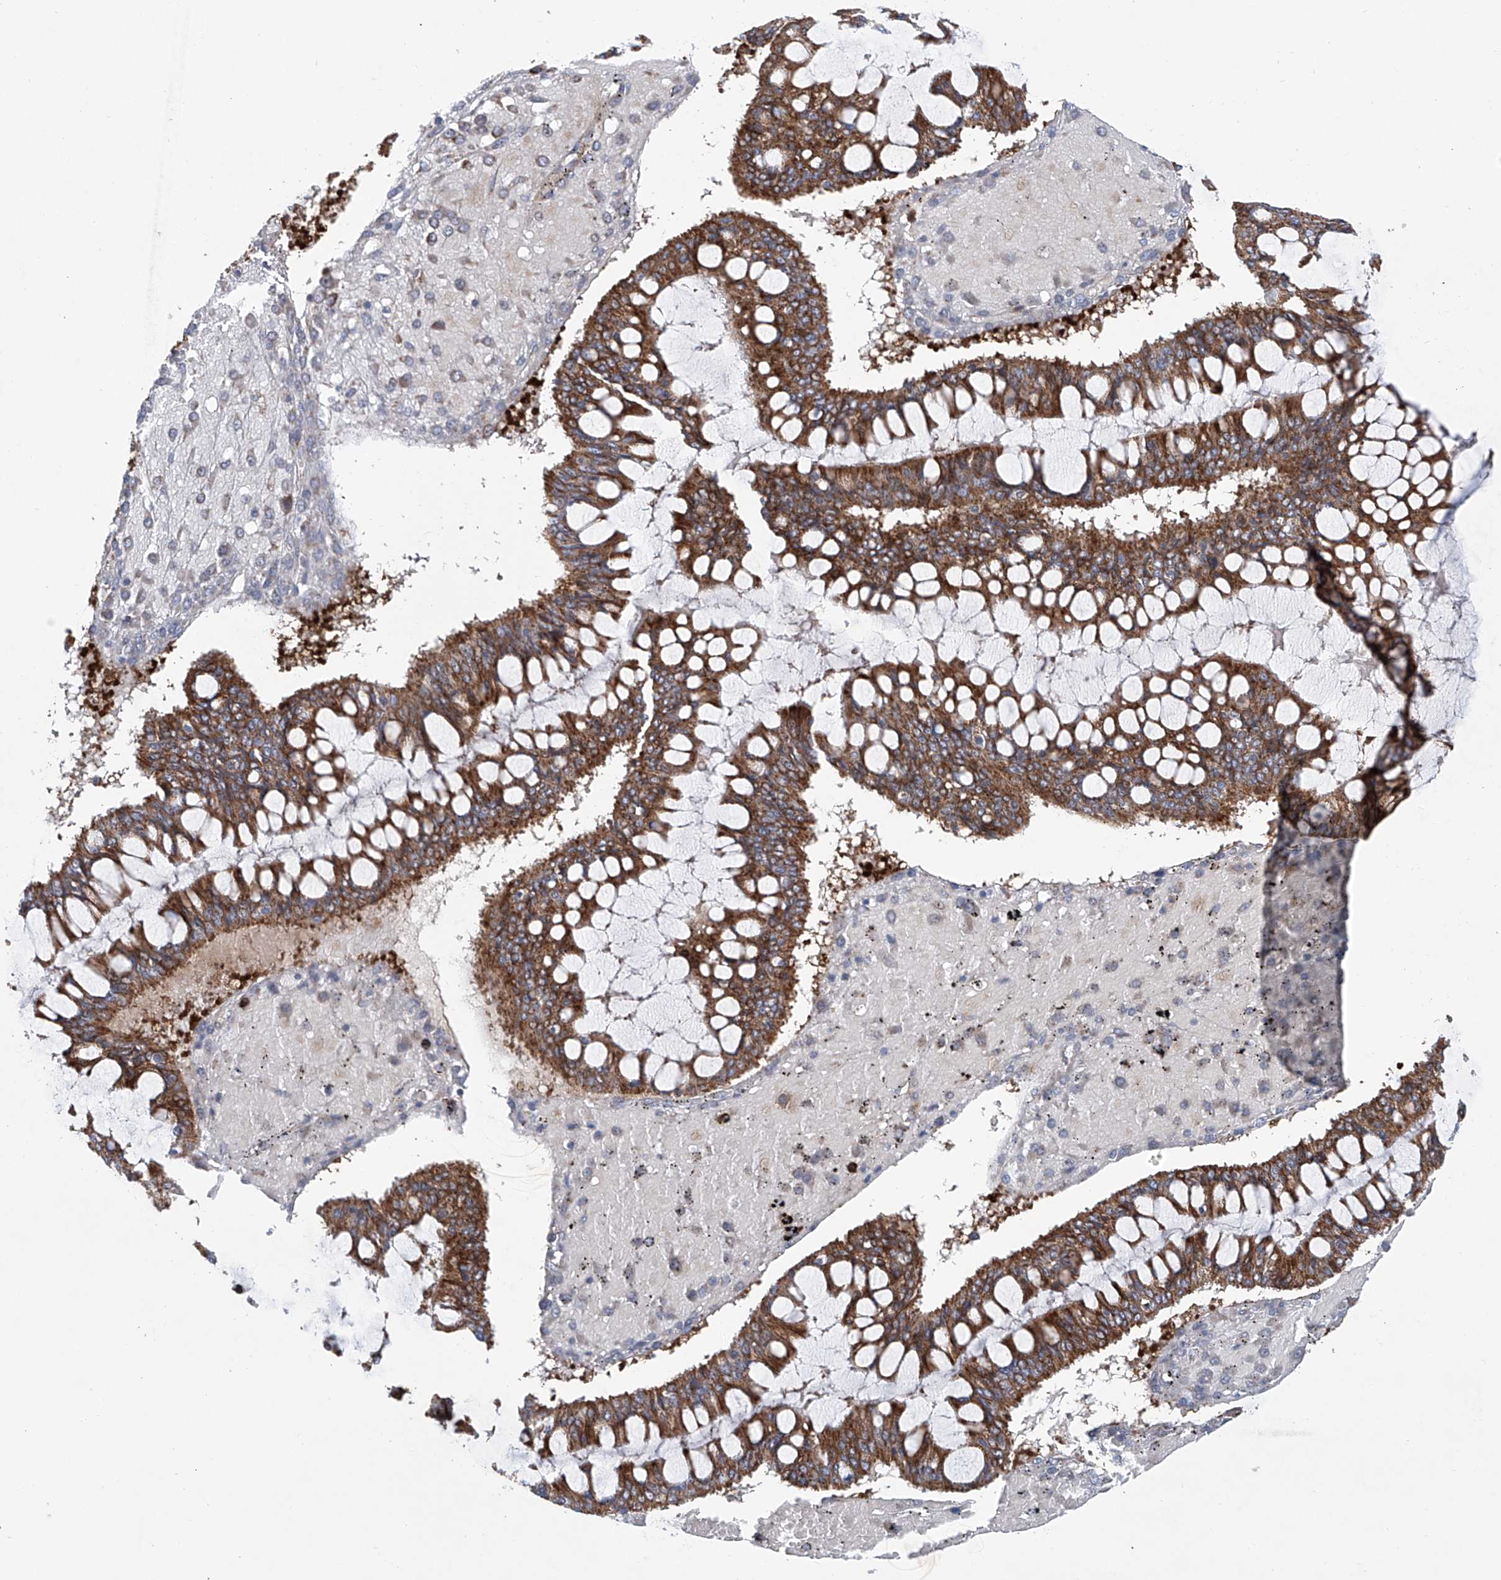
{"staining": {"intensity": "strong", "quantity": ">75%", "location": "cytoplasmic/membranous"}, "tissue": "ovarian cancer", "cell_type": "Tumor cells", "image_type": "cancer", "snomed": [{"axis": "morphology", "description": "Cystadenocarcinoma, mucinous, NOS"}, {"axis": "topography", "description": "Ovary"}], "caption": "Approximately >75% of tumor cells in human mucinous cystadenocarcinoma (ovarian) display strong cytoplasmic/membranous protein staining as visualized by brown immunohistochemical staining.", "gene": "KLC4", "patient": {"sex": "female", "age": 73}}